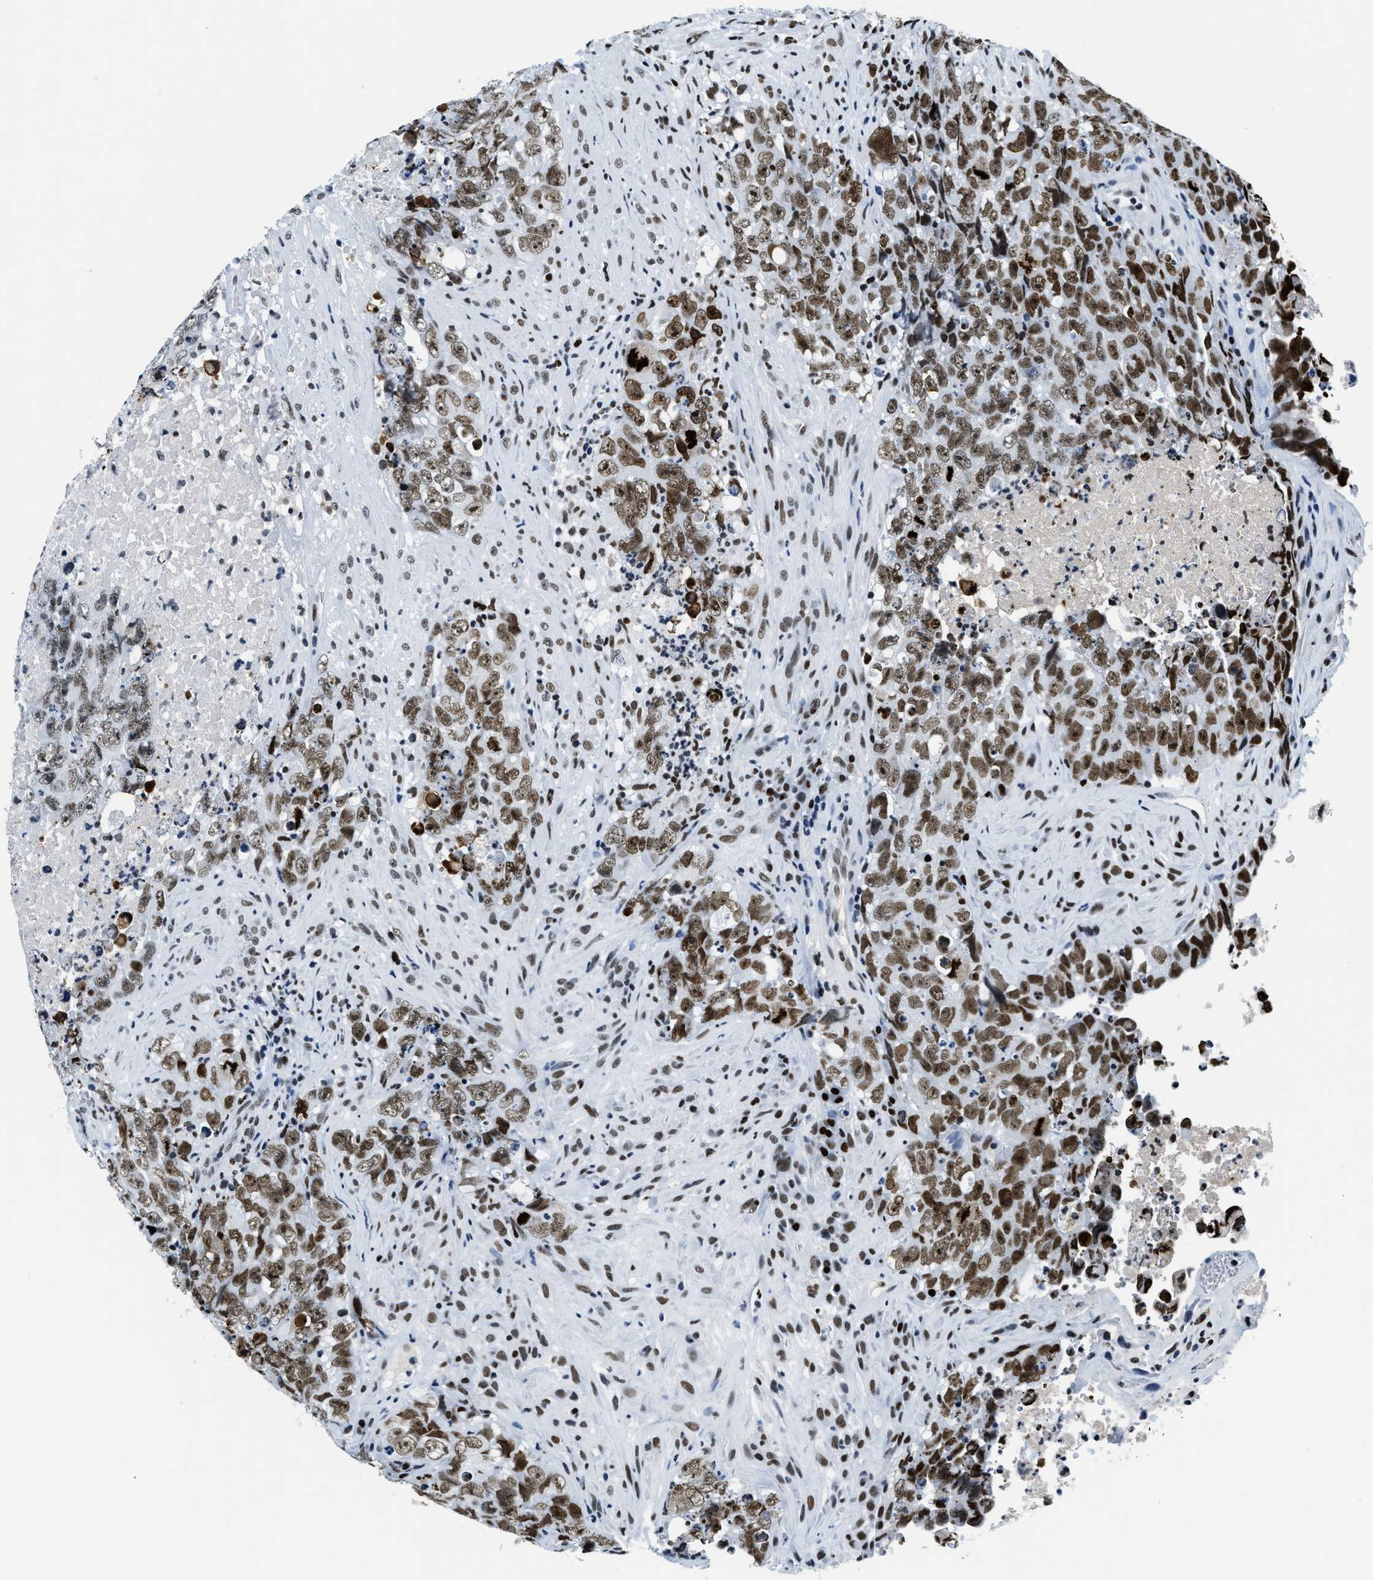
{"staining": {"intensity": "strong", "quantity": ">75%", "location": "nuclear"}, "tissue": "testis cancer", "cell_type": "Tumor cells", "image_type": "cancer", "snomed": [{"axis": "morphology", "description": "Carcinoma, Embryonal, NOS"}, {"axis": "topography", "description": "Testis"}], "caption": "The immunohistochemical stain shows strong nuclear staining in tumor cells of testis cancer (embryonal carcinoma) tissue. (Stains: DAB (3,3'-diaminobenzidine) in brown, nuclei in blue, Microscopy: brightfield microscopy at high magnification).", "gene": "TOP1", "patient": {"sex": "male", "age": 32}}